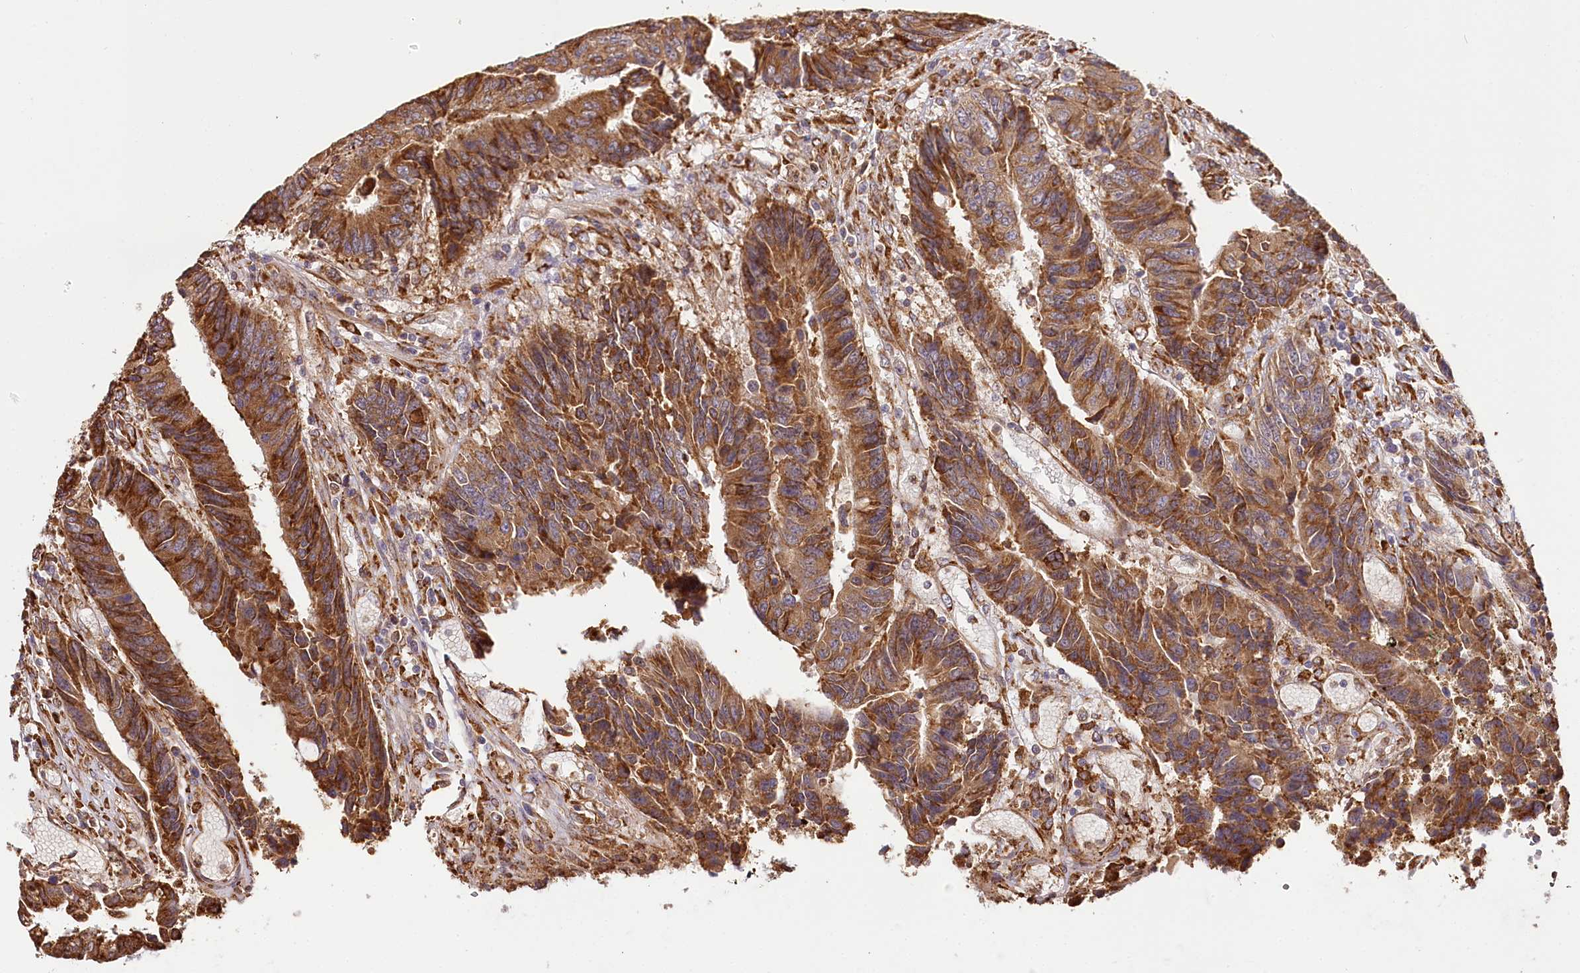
{"staining": {"intensity": "strong", "quantity": ">75%", "location": "cytoplasmic/membranous"}, "tissue": "colorectal cancer", "cell_type": "Tumor cells", "image_type": "cancer", "snomed": [{"axis": "morphology", "description": "Adenocarcinoma, NOS"}, {"axis": "topography", "description": "Rectum"}], "caption": "Tumor cells demonstrate high levels of strong cytoplasmic/membranous expression in about >75% of cells in adenocarcinoma (colorectal).", "gene": "VEGFA", "patient": {"sex": "male", "age": 84}}